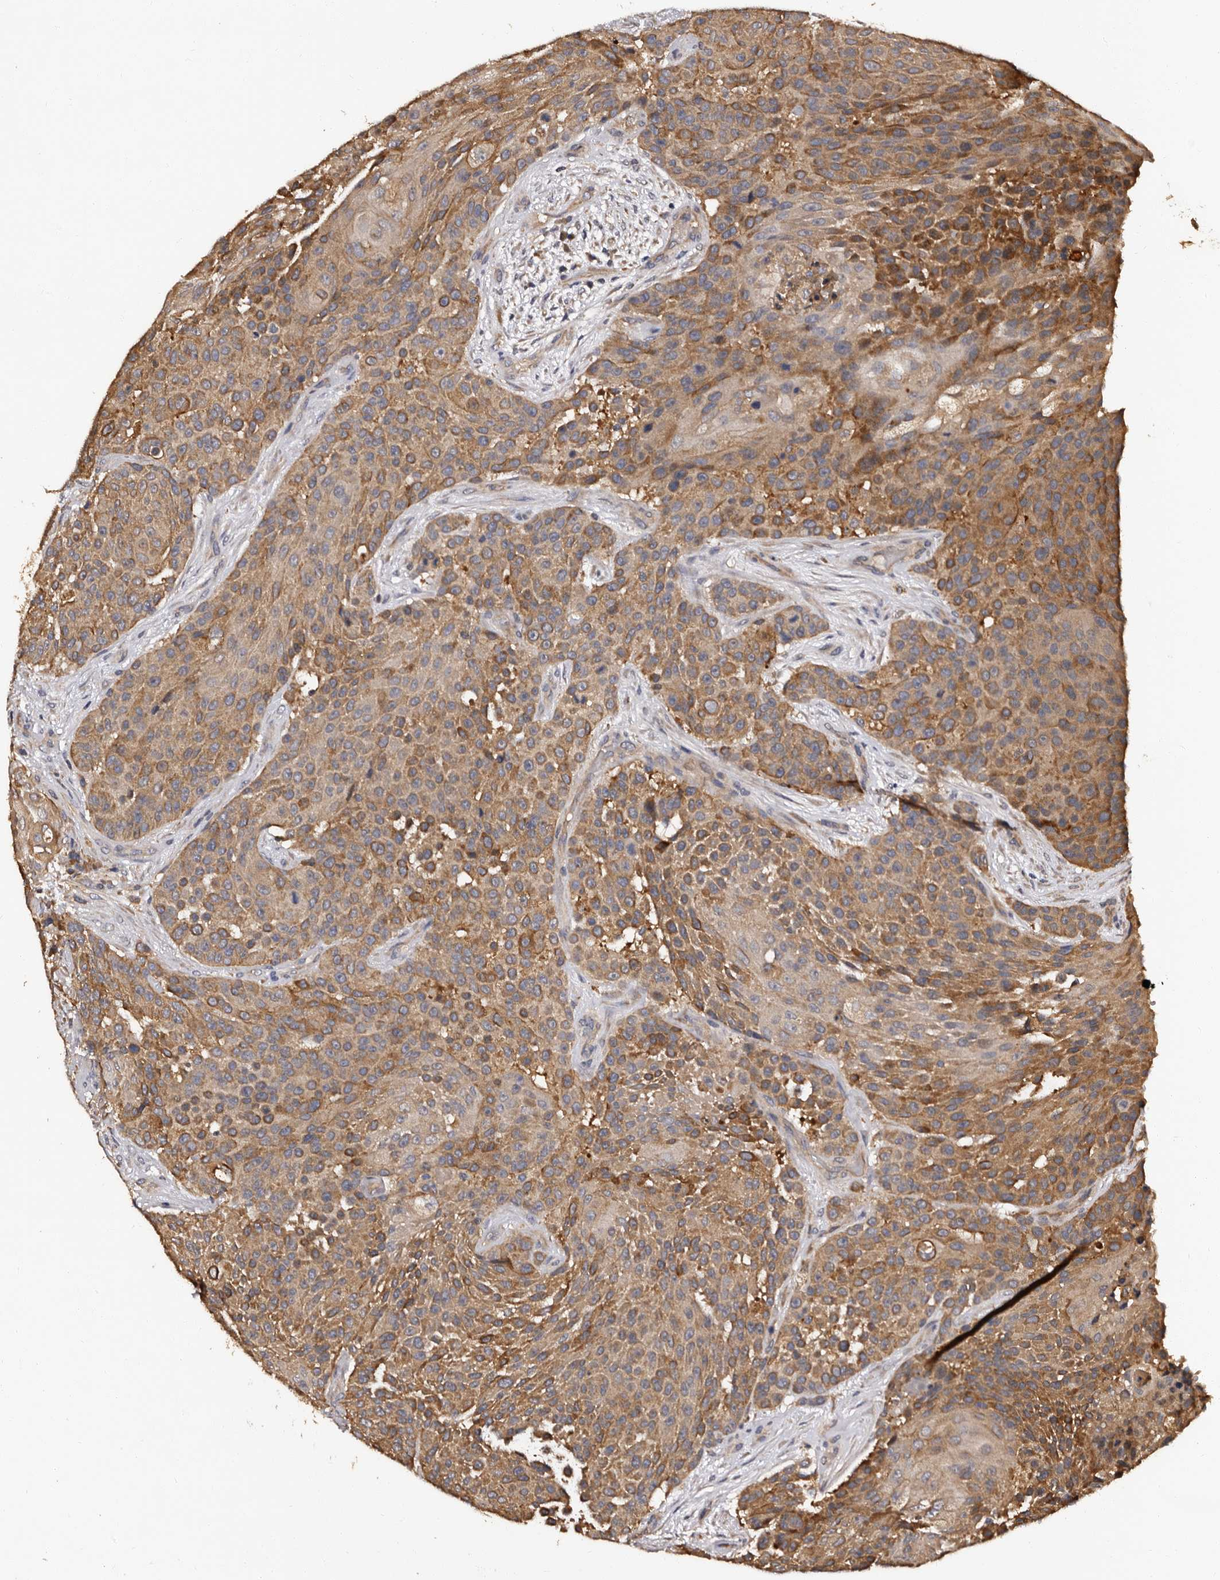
{"staining": {"intensity": "moderate", "quantity": ">75%", "location": "cytoplasmic/membranous"}, "tissue": "urothelial cancer", "cell_type": "Tumor cells", "image_type": "cancer", "snomed": [{"axis": "morphology", "description": "Urothelial carcinoma, High grade"}, {"axis": "topography", "description": "Urinary bladder"}], "caption": "Human urothelial cancer stained for a protein (brown) demonstrates moderate cytoplasmic/membranous positive positivity in approximately >75% of tumor cells.", "gene": "ADCK5", "patient": {"sex": "female", "age": 63}}